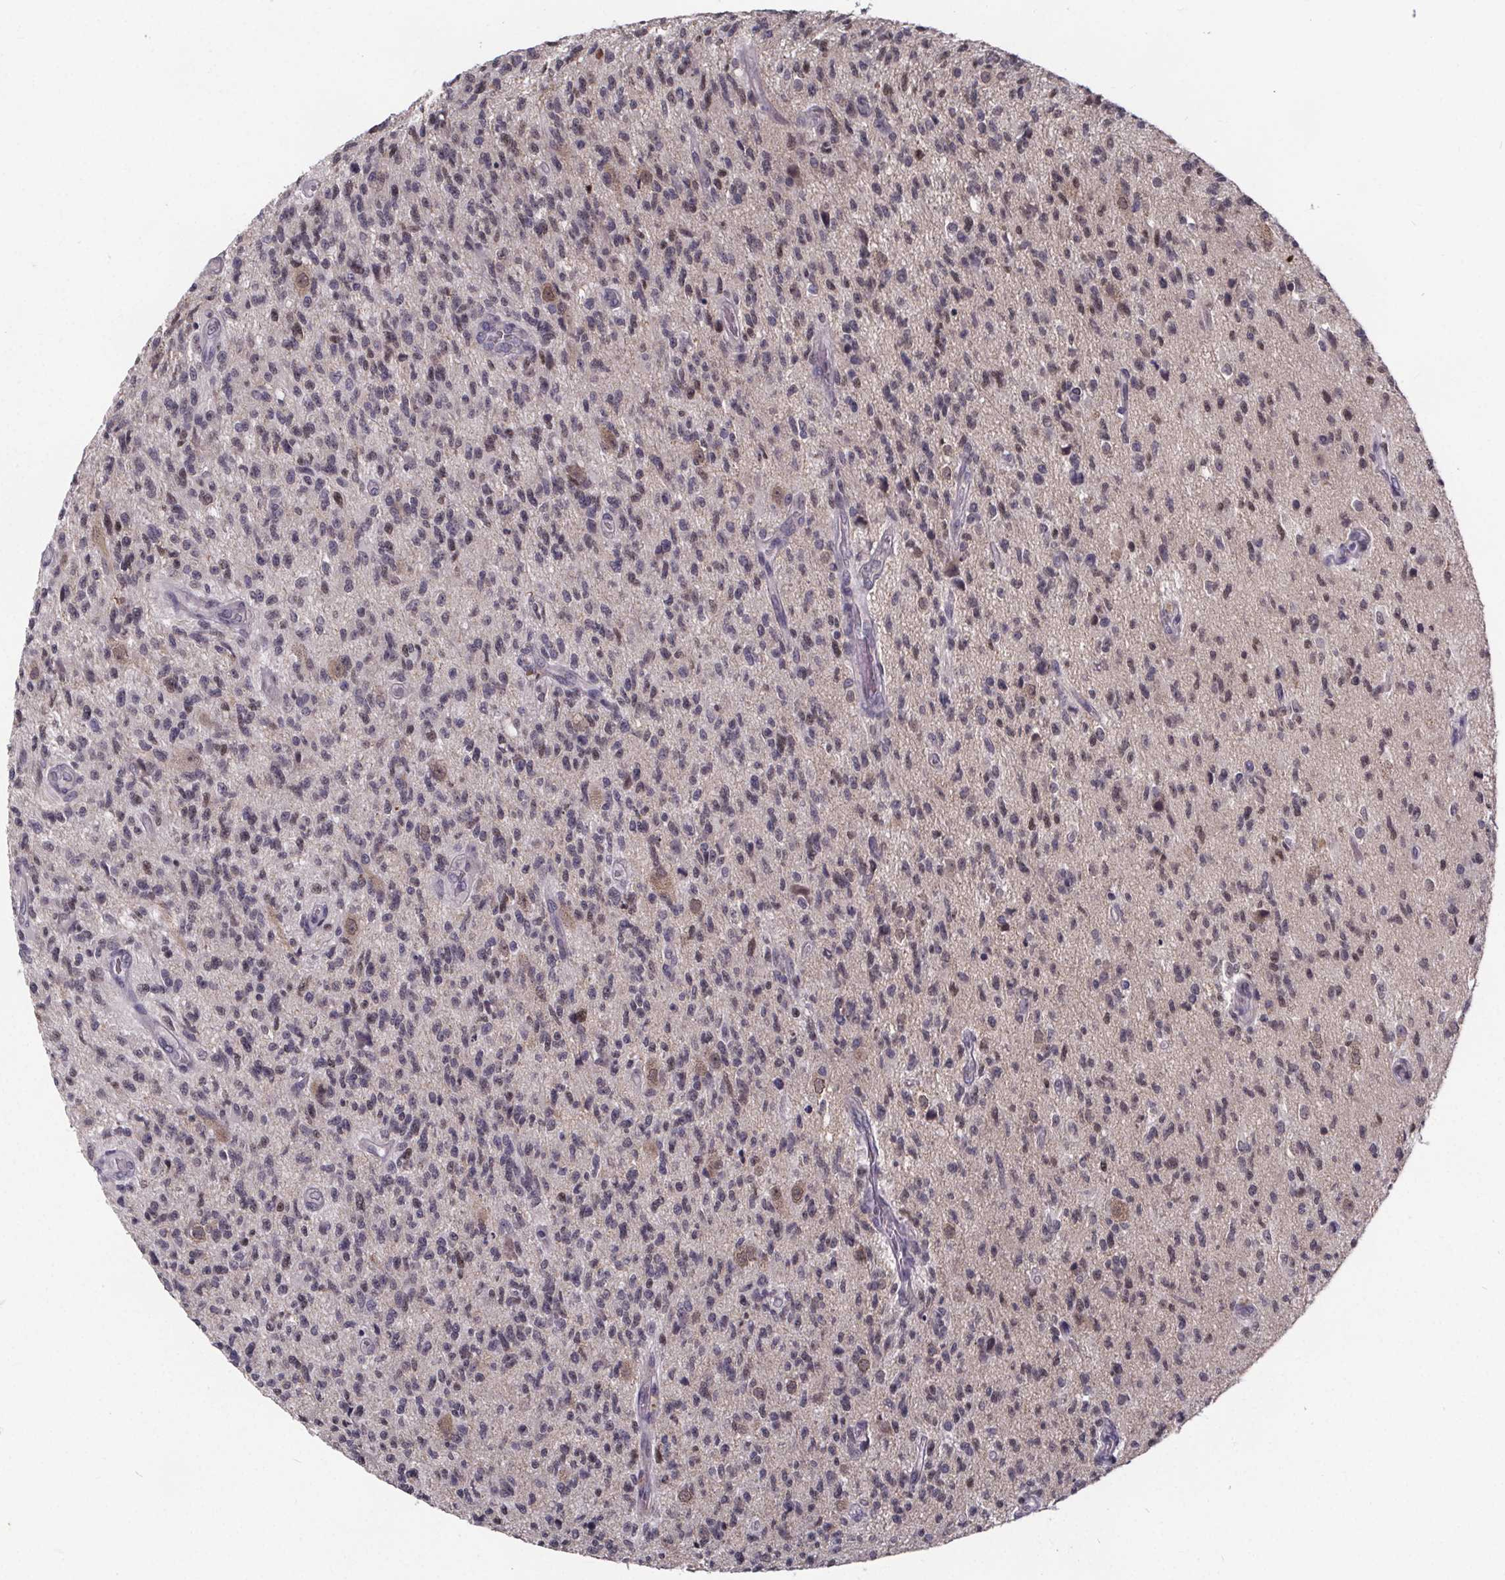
{"staining": {"intensity": "negative", "quantity": "none", "location": "none"}, "tissue": "glioma", "cell_type": "Tumor cells", "image_type": "cancer", "snomed": [{"axis": "morphology", "description": "Glioma, malignant, High grade"}, {"axis": "topography", "description": "Brain"}], "caption": "Immunohistochemistry micrograph of human malignant glioma (high-grade) stained for a protein (brown), which displays no staining in tumor cells.", "gene": "FAM181B", "patient": {"sex": "male", "age": 56}}